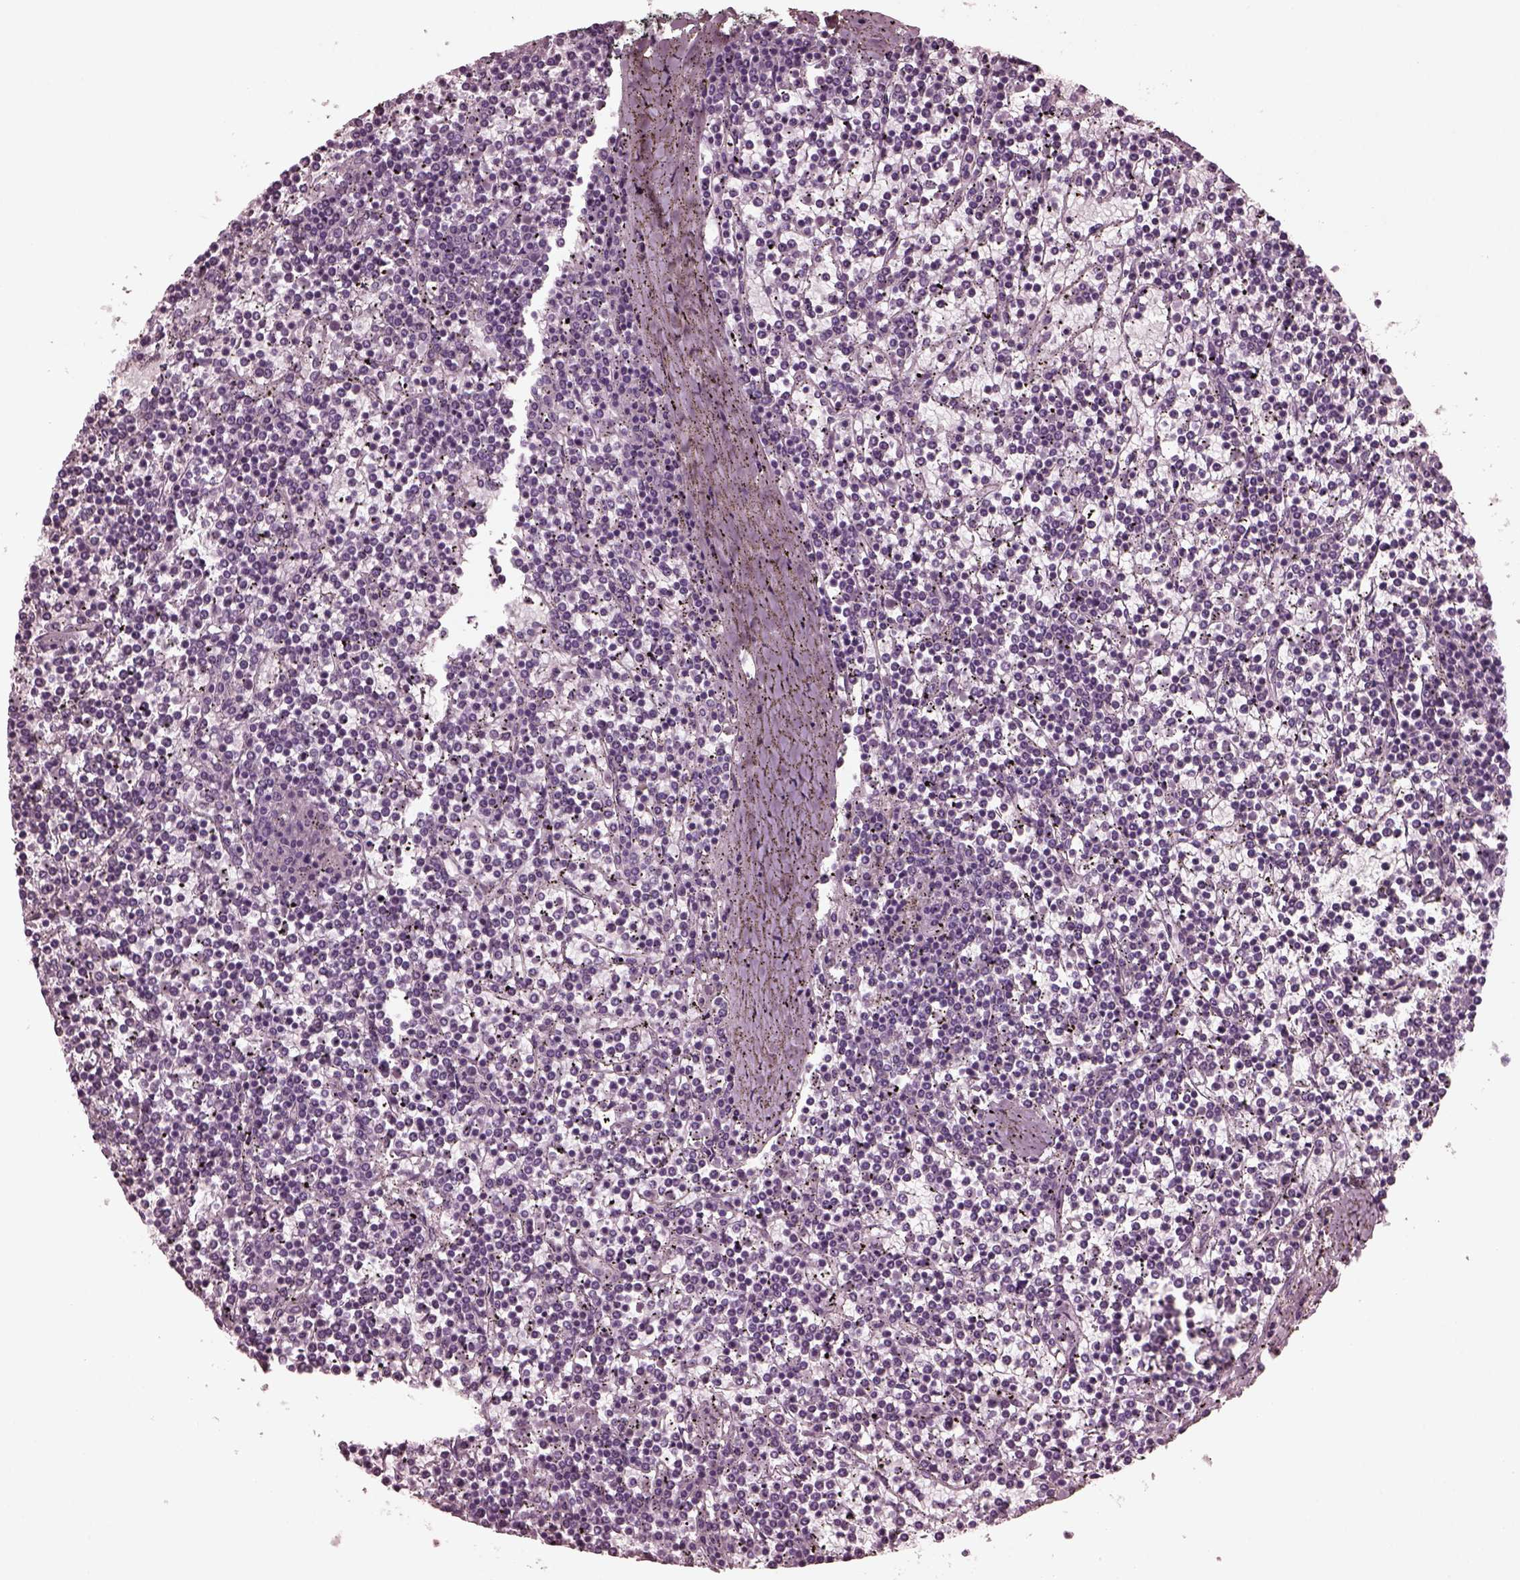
{"staining": {"intensity": "negative", "quantity": "none", "location": "none"}, "tissue": "lymphoma", "cell_type": "Tumor cells", "image_type": "cancer", "snomed": [{"axis": "morphology", "description": "Malignant lymphoma, non-Hodgkin's type, Low grade"}, {"axis": "topography", "description": "Spleen"}], "caption": "Immunohistochemistry of lymphoma demonstrates no positivity in tumor cells.", "gene": "CGA", "patient": {"sex": "female", "age": 19}}